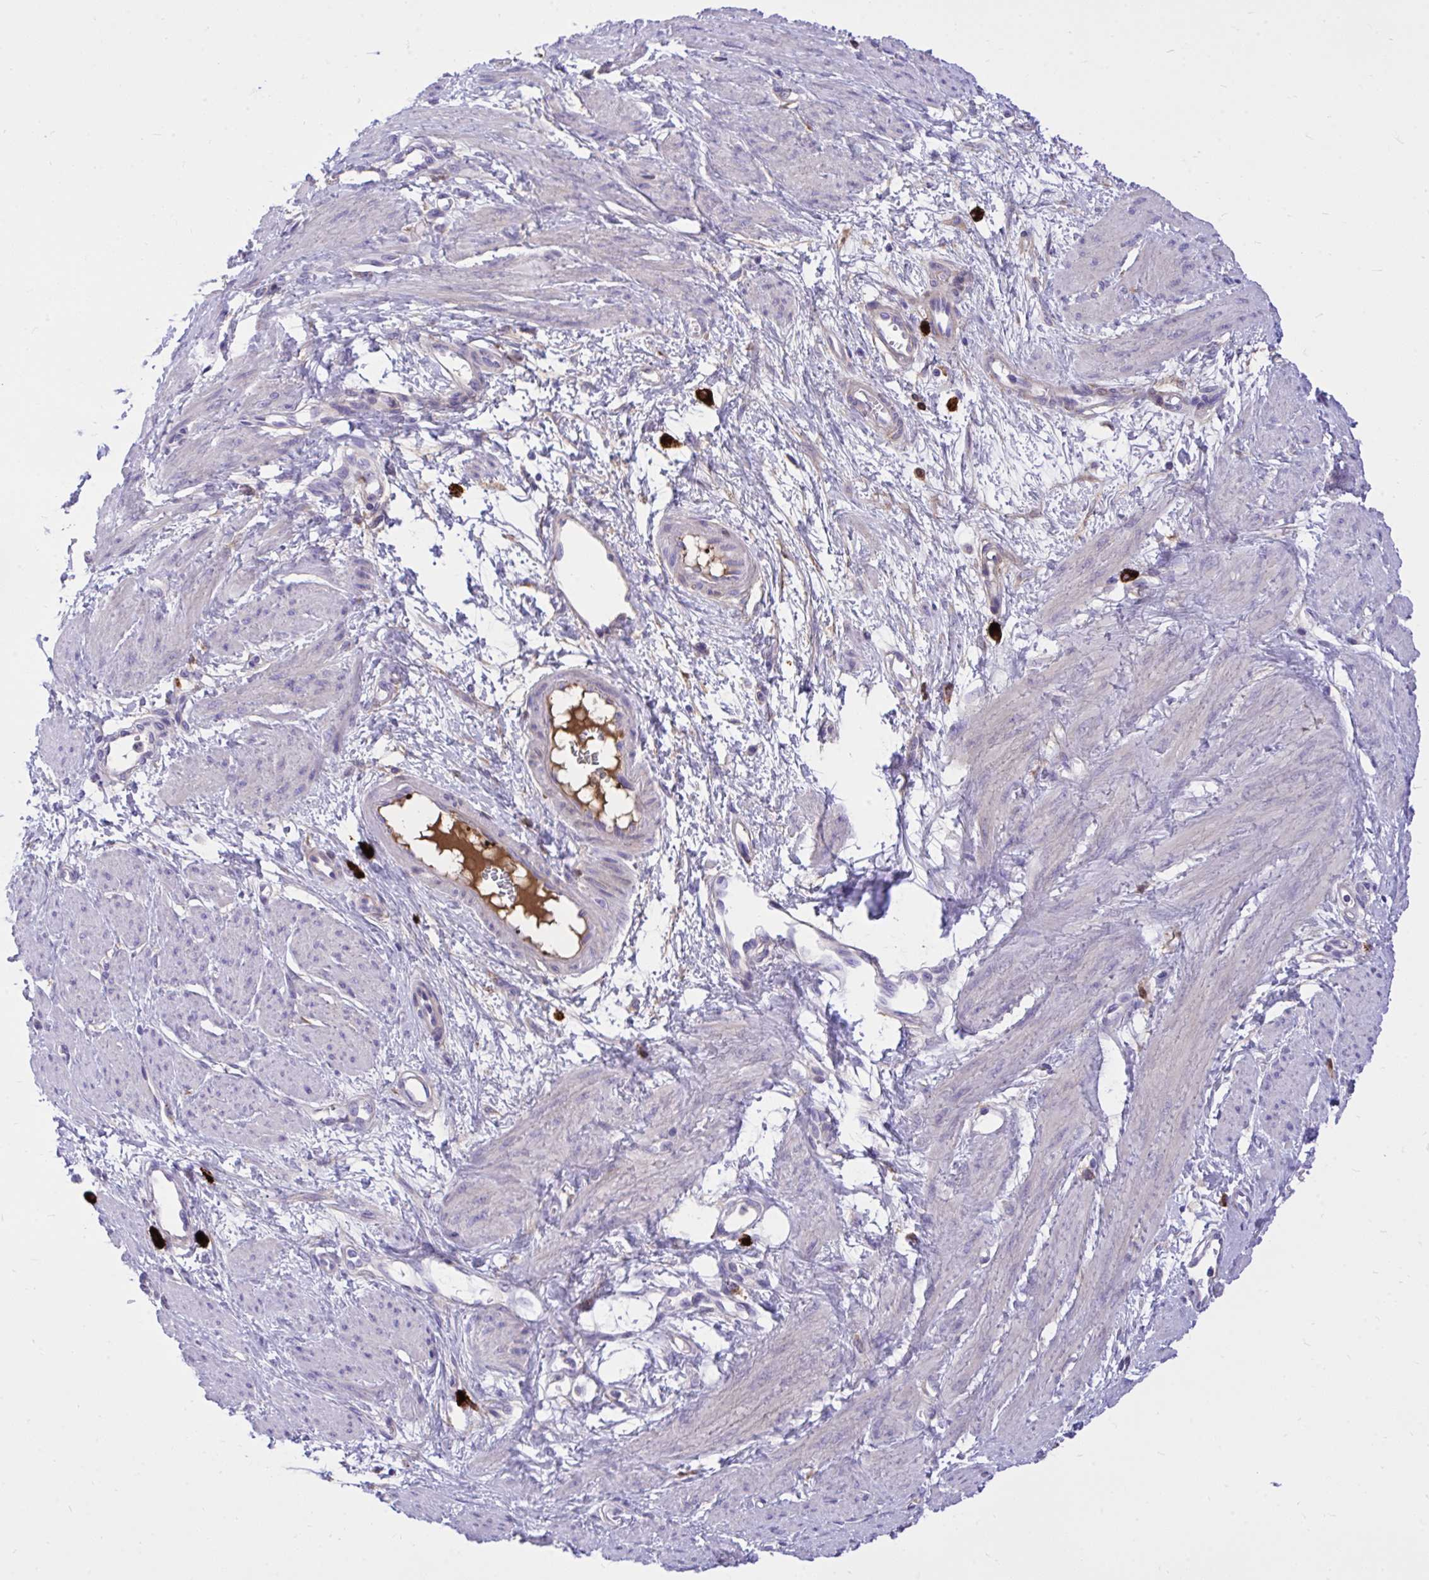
{"staining": {"intensity": "negative", "quantity": "none", "location": "none"}, "tissue": "smooth muscle", "cell_type": "Smooth muscle cells", "image_type": "normal", "snomed": [{"axis": "morphology", "description": "Normal tissue, NOS"}, {"axis": "topography", "description": "Smooth muscle"}, {"axis": "topography", "description": "Uterus"}], "caption": "This image is of normal smooth muscle stained with immunohistochemistry to label a protein in brown with the nuclei are counter-stained blue. There is no staining in smooth muscle cells.", "gene": "HRG", "patient": {"sex": "female", "age": 39}}